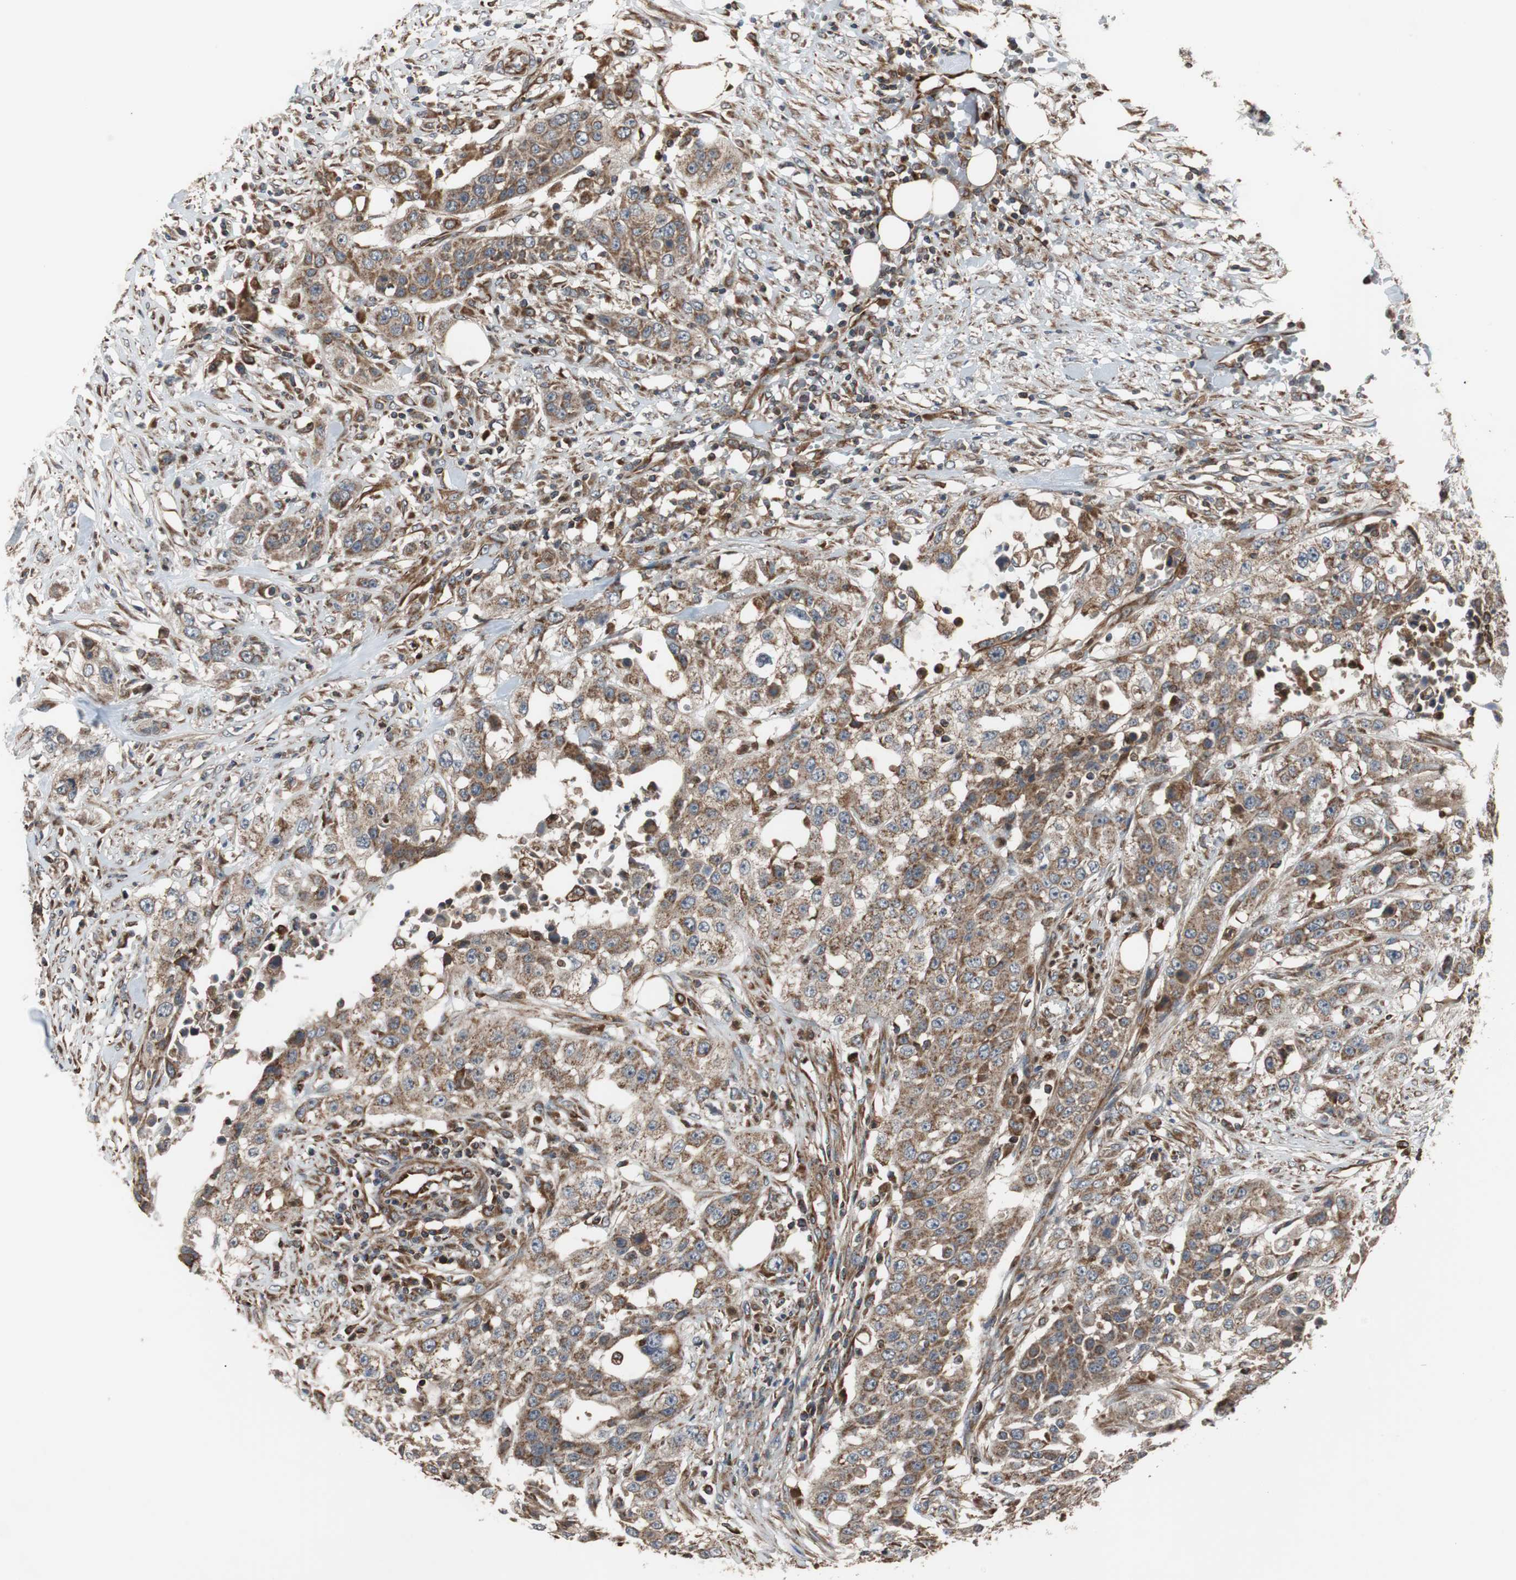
{"staining": {"intensity": "weak", "quantity": ">75%", "location": "cytoplasmic/membranous"}, "tissue": "urothelial cancer", "cell_type": "Tumor cells", "image_type": "cancer", "snomed": [{"axis": "morphology", "description": "Urothelial carcinoma, High grade"}, {"axis": "topography", "description": "Urinary bladder"}], "caption": "This is an image of immunohistochemistry (IHC) staining of urothelial cancer, which shows weak expression in the cytoplasmic/membranous of tumor cells.", "gene": "ACTR3", "patient": {"sex": "male", "age": 74}}